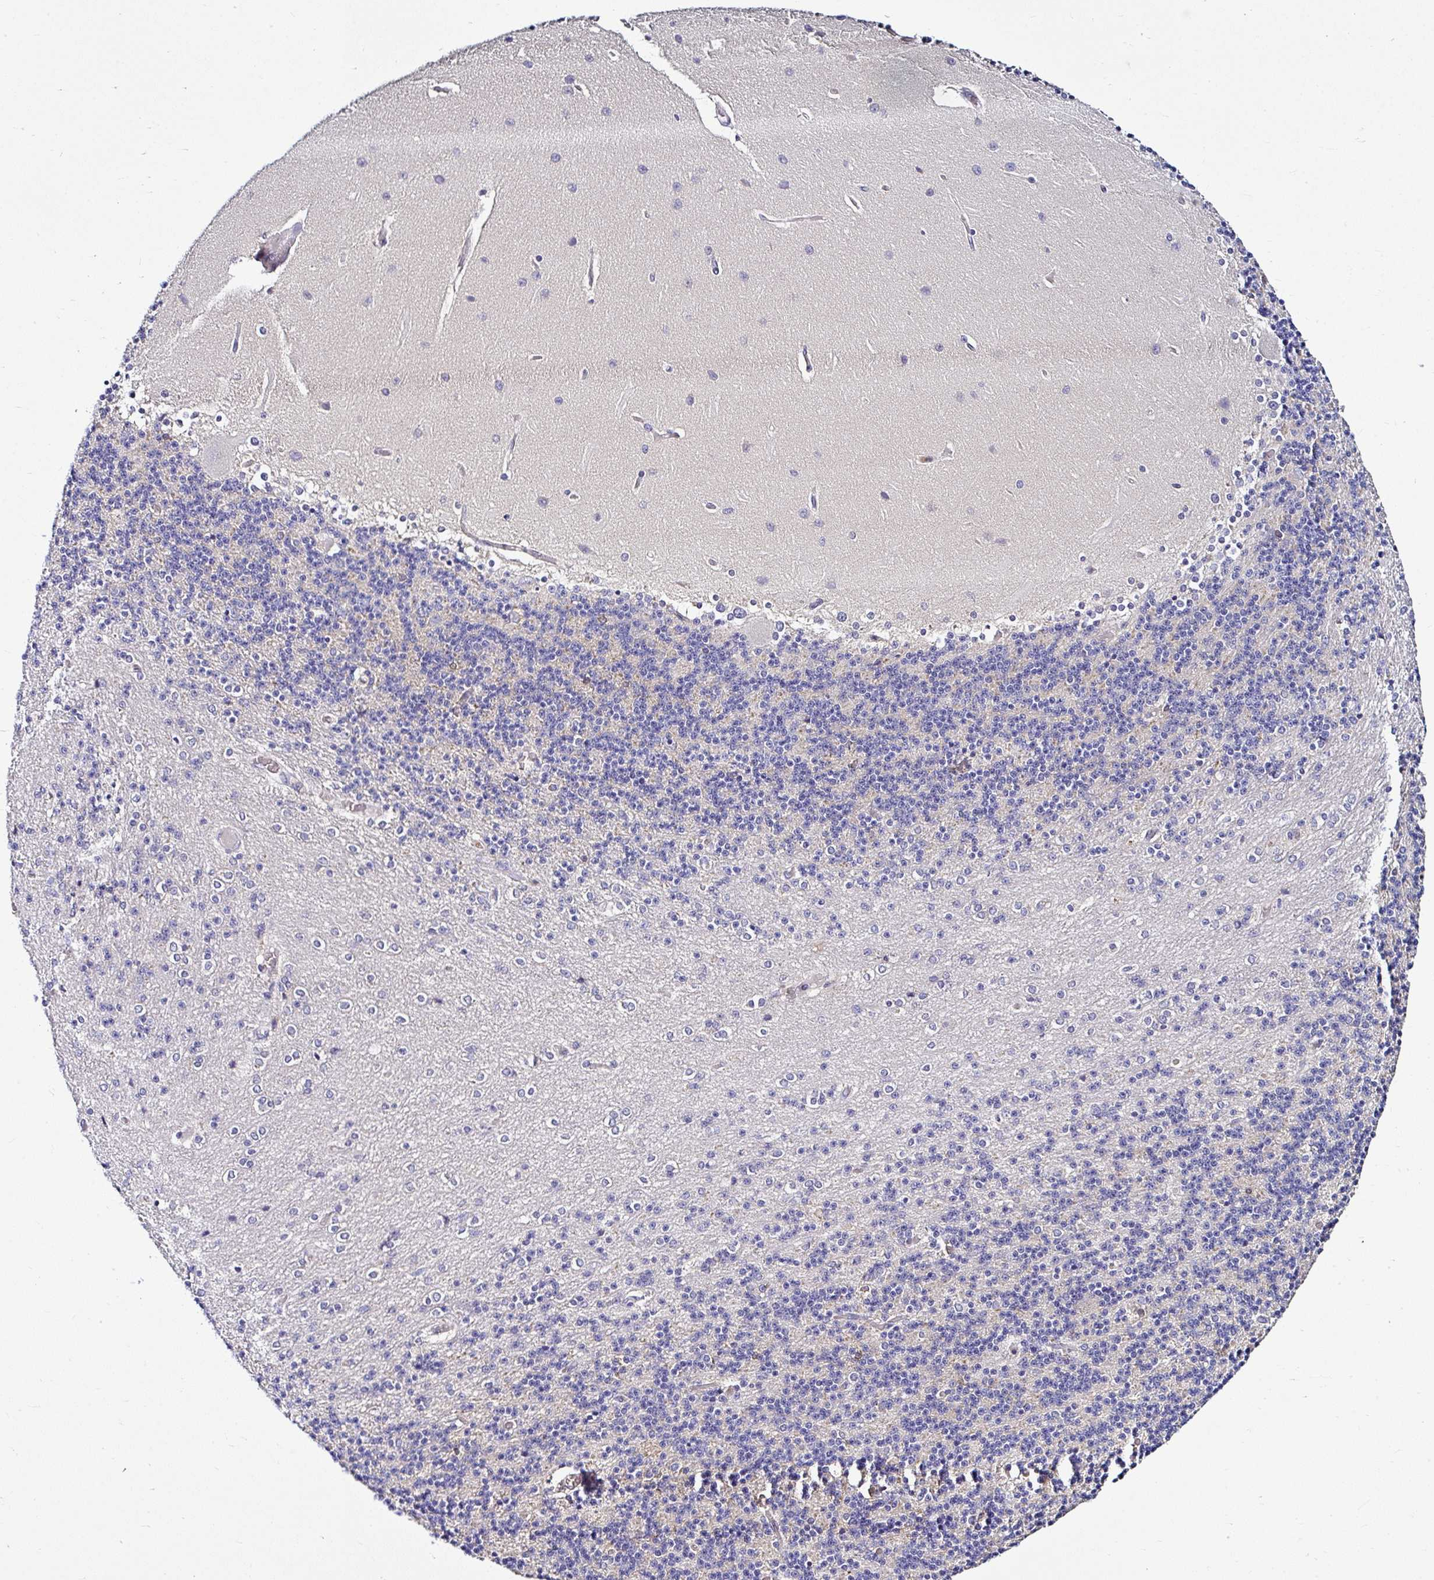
{"staining": {"intensity": "negative", "quantity": "none", "location": "none"}, "tissue": "cerebellum", "cell_type": "Cells in granular layer", "image_type": "normal", "snomed": [{"axis": "morphology", "description": "Normal tissue, NOS"}, {"axis": "topography", "description": "Cerebellum"}], "caption": "DAB immunohistochemical staining of benign cerebellum shows no significant expression in cells in granular layer. Brightfield microscopy of immunohistochemistry (IHC) stained with DAB (brown) and hematoxylin (blue), captured at high magnification.", "gene": "DEPDC5", "patient": {"sex": "female", "age": 54}}